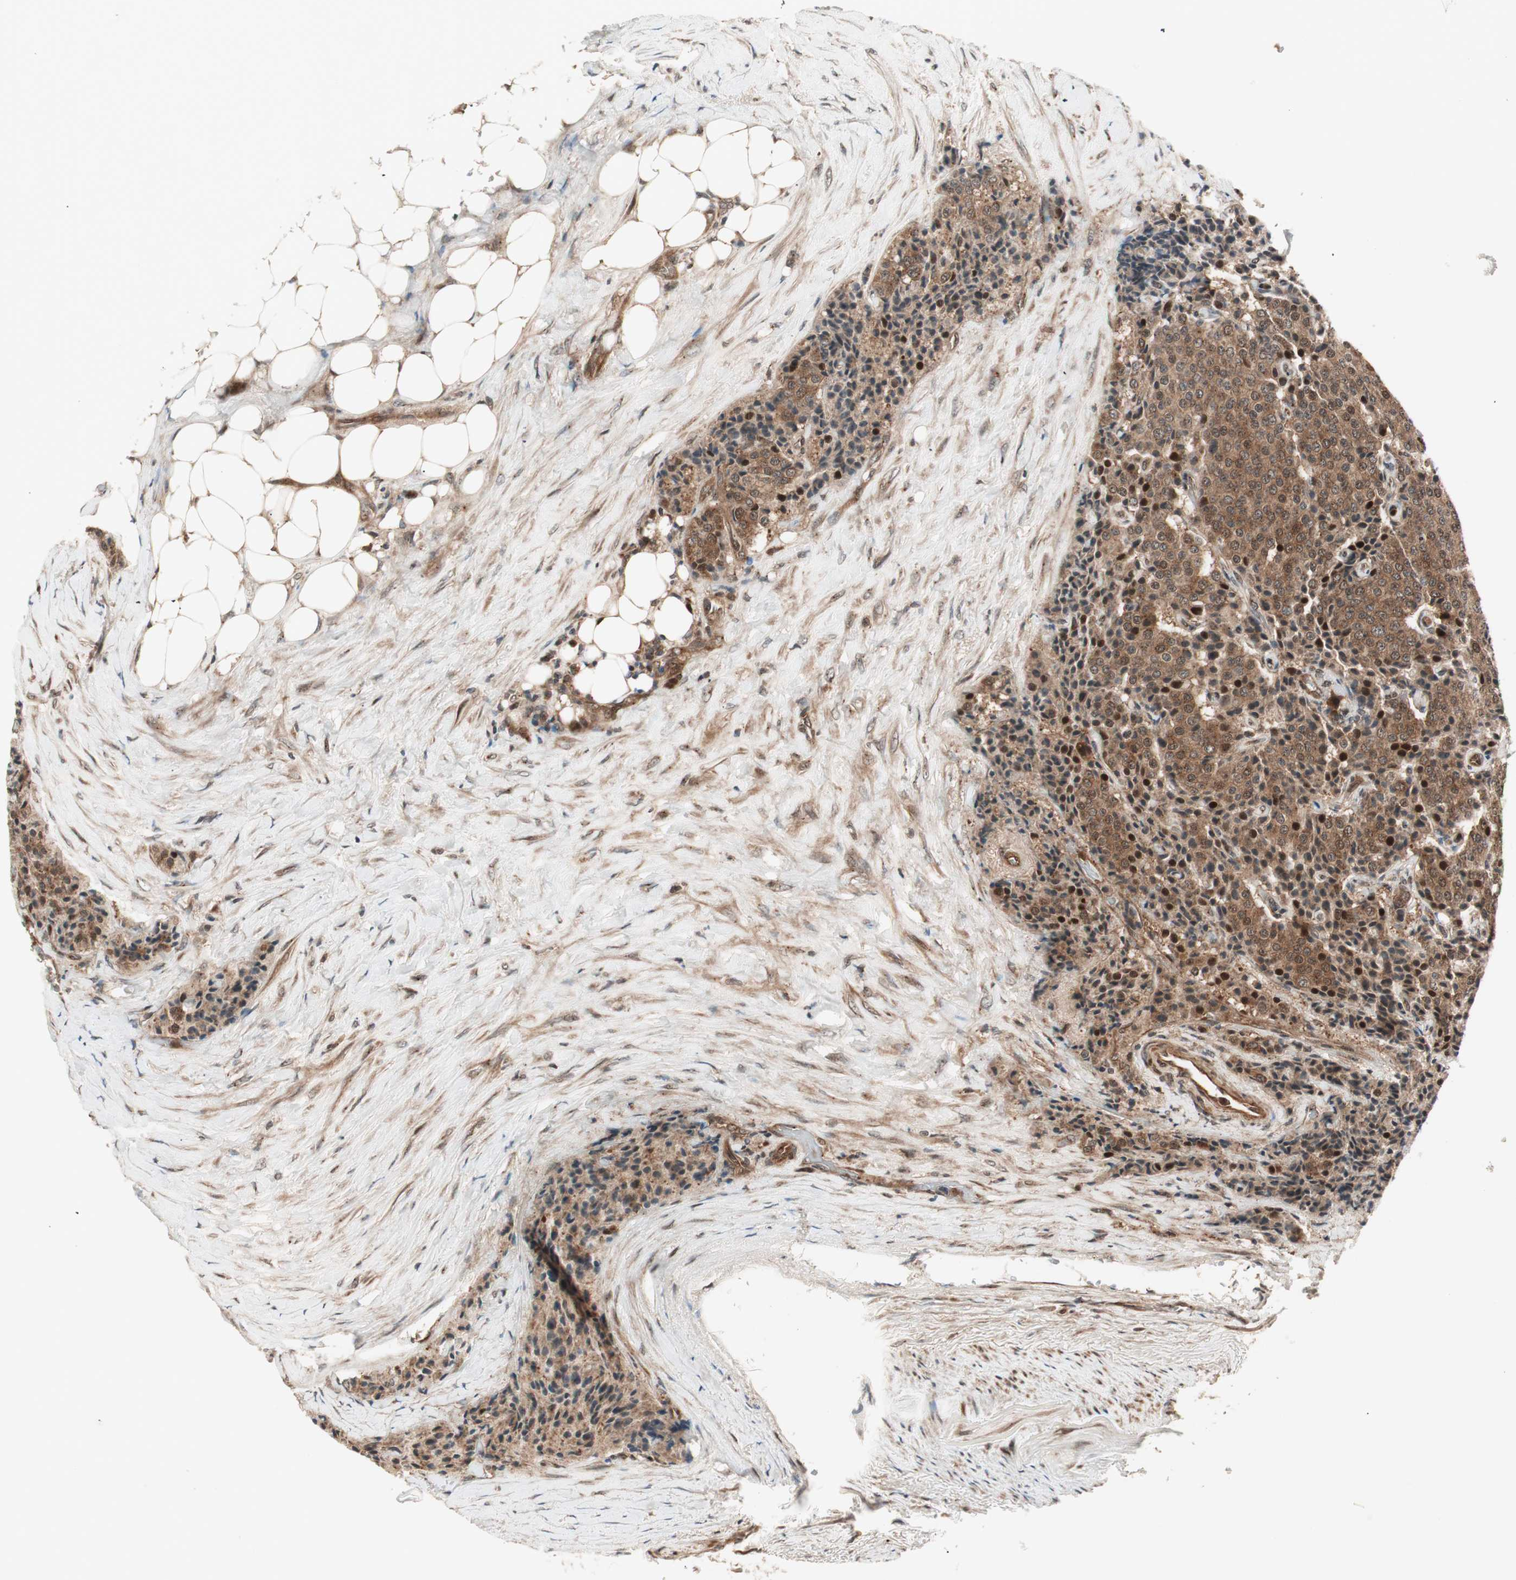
{"staining": {"intensity": "moderate", "quantity": ">75%", "location": "cytoplasmic/membranous,nuclear"}, "tissue": "carcinoid", "cell_type": "Tumor cells", "image_type": "cancer", "snomed": [{"axis": "morphology", "description": "Carcinoid, malignant, NOS"}, {"axis": "topography", "description": "Colon"}], "caption": "Immunohistochemistry (IHC) of carcinoid (malignant) reveals medium levels of moderate cytoplasmic/membranous and nuclear expression in approximately >75% of tumor cells. The staining is performed using DAB brown chromogen to label protein expression. The nuclei are counter-stained blue using hematoxylin.", "gene": "PRKG2", "patient": {"sex": "female", "age": 61}}